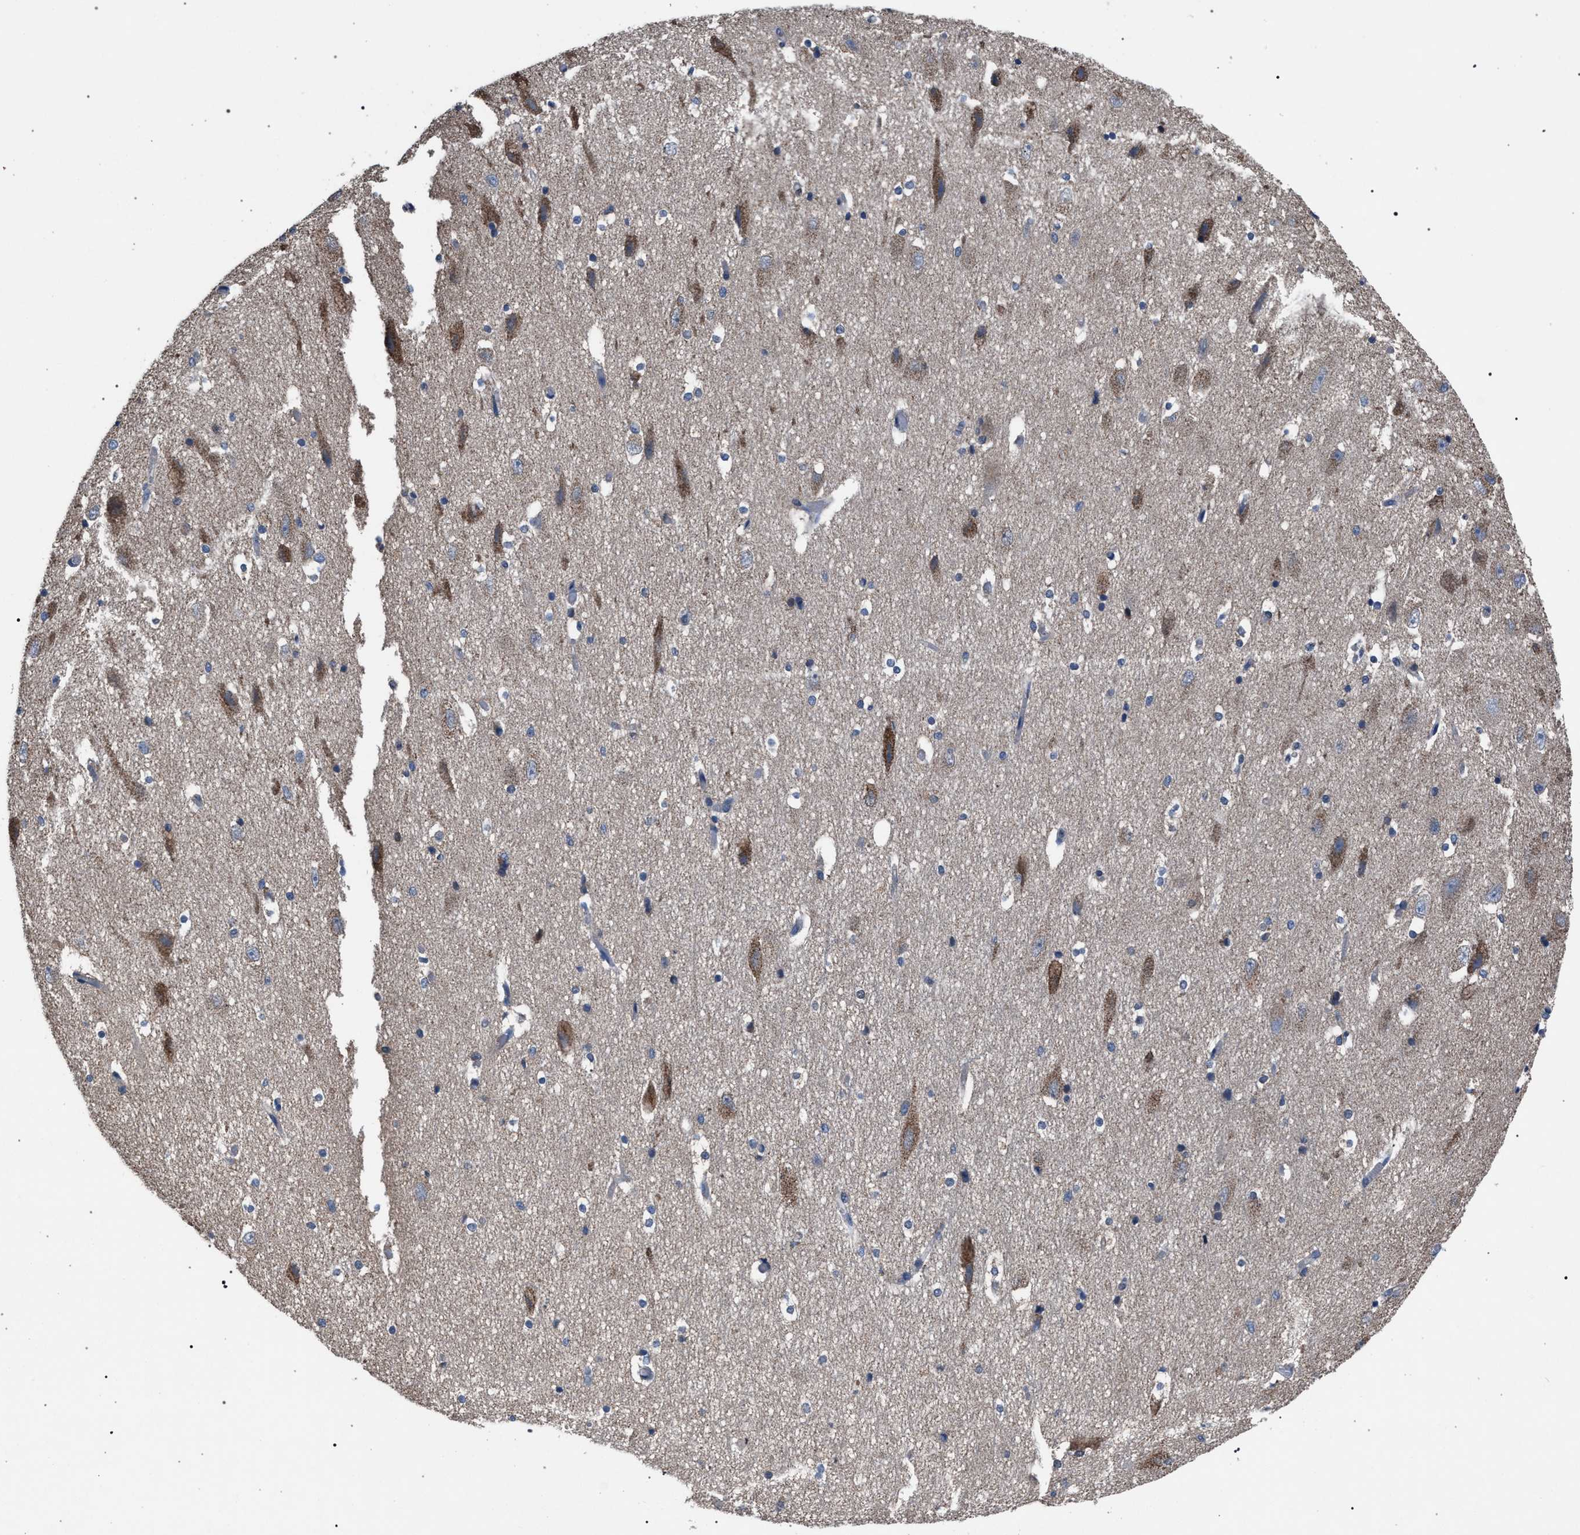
{"staining": {"intensity": "moderate", "quantity": "<25%", "location": "cytoplasmic/membranous"}, "tissue": "hippocampus", "cell_type": "Glial cells", "image_type": "normal", "snomed": [{"axis": "morphology", "description": "Normal tissue, NOS"}, {"axis": "topography", "description": "Hippocampus"}], "caption": "Immunohistochemistry (IHC) (DAB (3,3'-diaminobenzidine)) staining of benign hippocampus exhibits moderate cytoplasmic/membranous protein staining in approximately <25% of glial cells. (brown staining indicates protein expression, while blue staining denotes nuclei).", "gene": "CRYZ", "patient": {"sex": "female", "age": 19}}